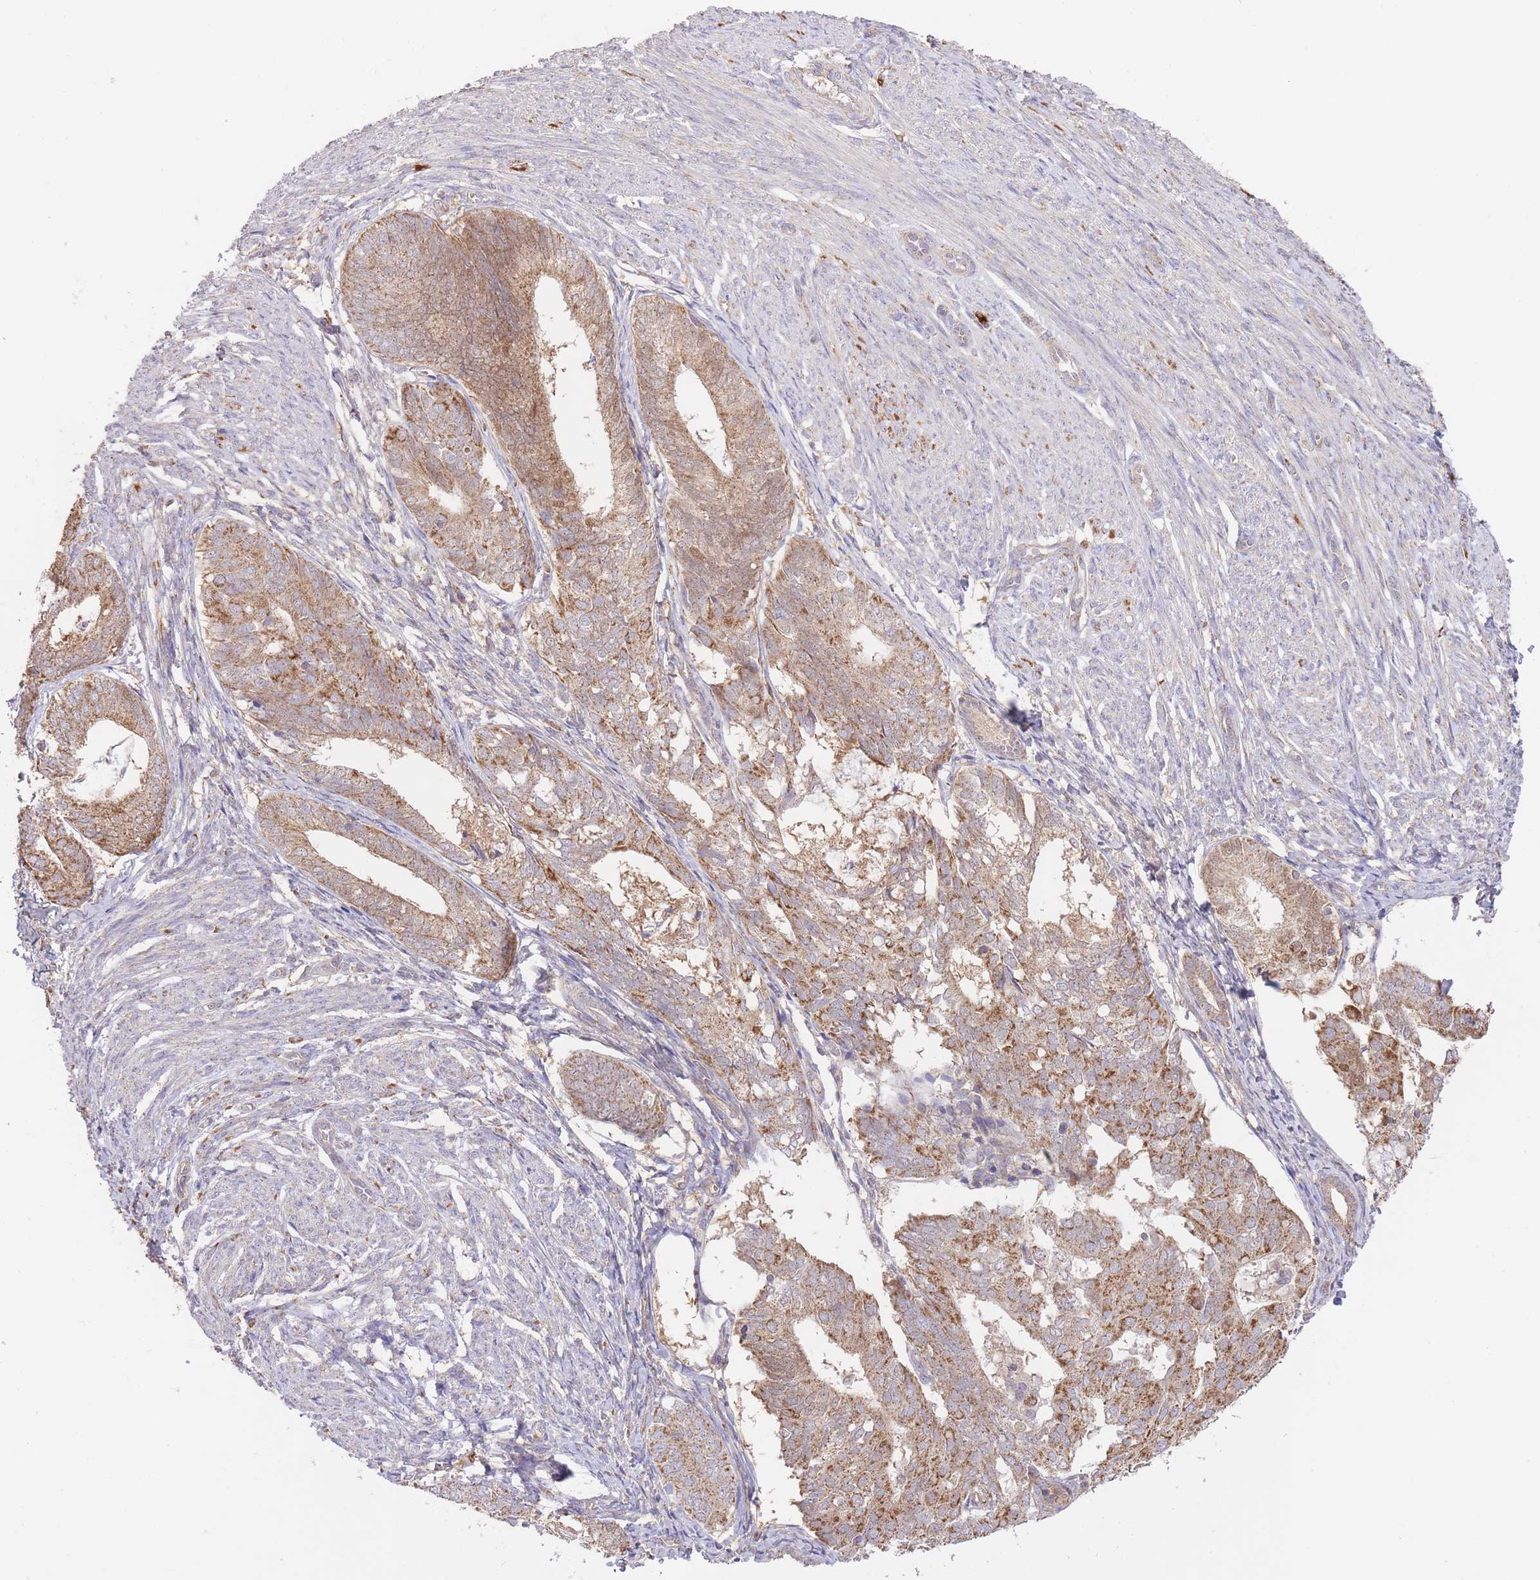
{"staining": {"intensity": "moderate", "quantity": ">75%", "location": "cytoplasmic/membranous"}, "tissue": "endometrial cancer", "cell_type": "Tumor cells", "image_type": "cancer", "snomed": [{"axis": "morphology", "description": "Adenocarcinoma, NOS"}, {"axis": "topography", "description": "Endometrium"}], "caption": "Tumor cells display moderate cytoplasmic/membranous staining in approximately >75% of cells in endometrial cancer. Using DAB (3,3'-diaminobenzidine) (brown) and hematoxylin (blue) stains, captured at high magnification using brightfield microscopy.", "gene": "PREP", "patient": {"sex": "female", "age": 87}}